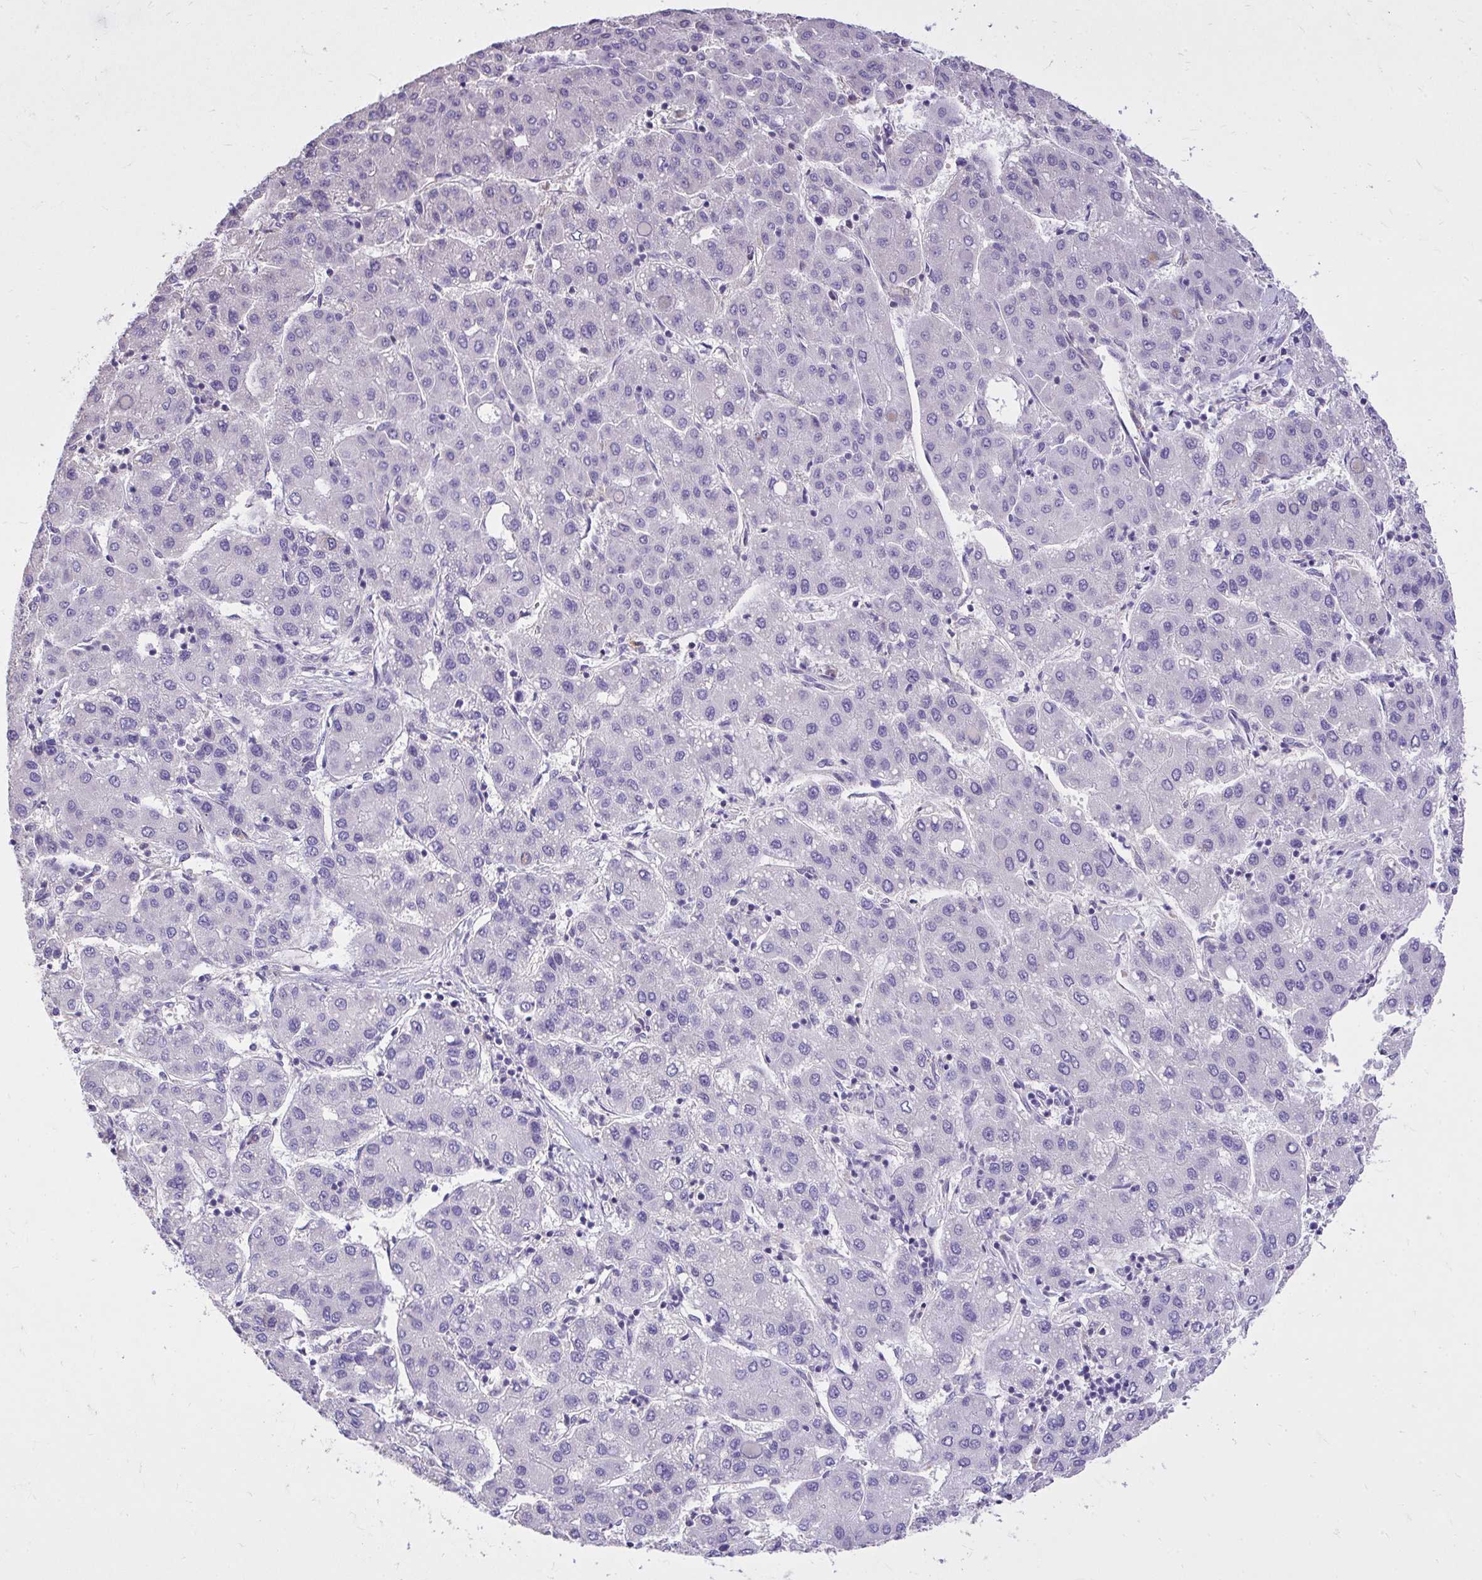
{"staining": {"intensity": "negative", "quantity": "none", "location": "none"}, "tissue": "liver cancer", "cell_type": "Tumor cells", "image_type": "cancer", "snomed": [{"axis": "morphology", "description": "Carcinoma, Hepatocellular, NOS"}, {"axis": "topography", "description": "Liver"}], "caption": "Immunohistochemical staining of hepatocellular carcinoma (liver) exhibits no significant expression in tumor cells.", "gene": "EPB41L1", "patient": {"sex": "male", "age": 65}}